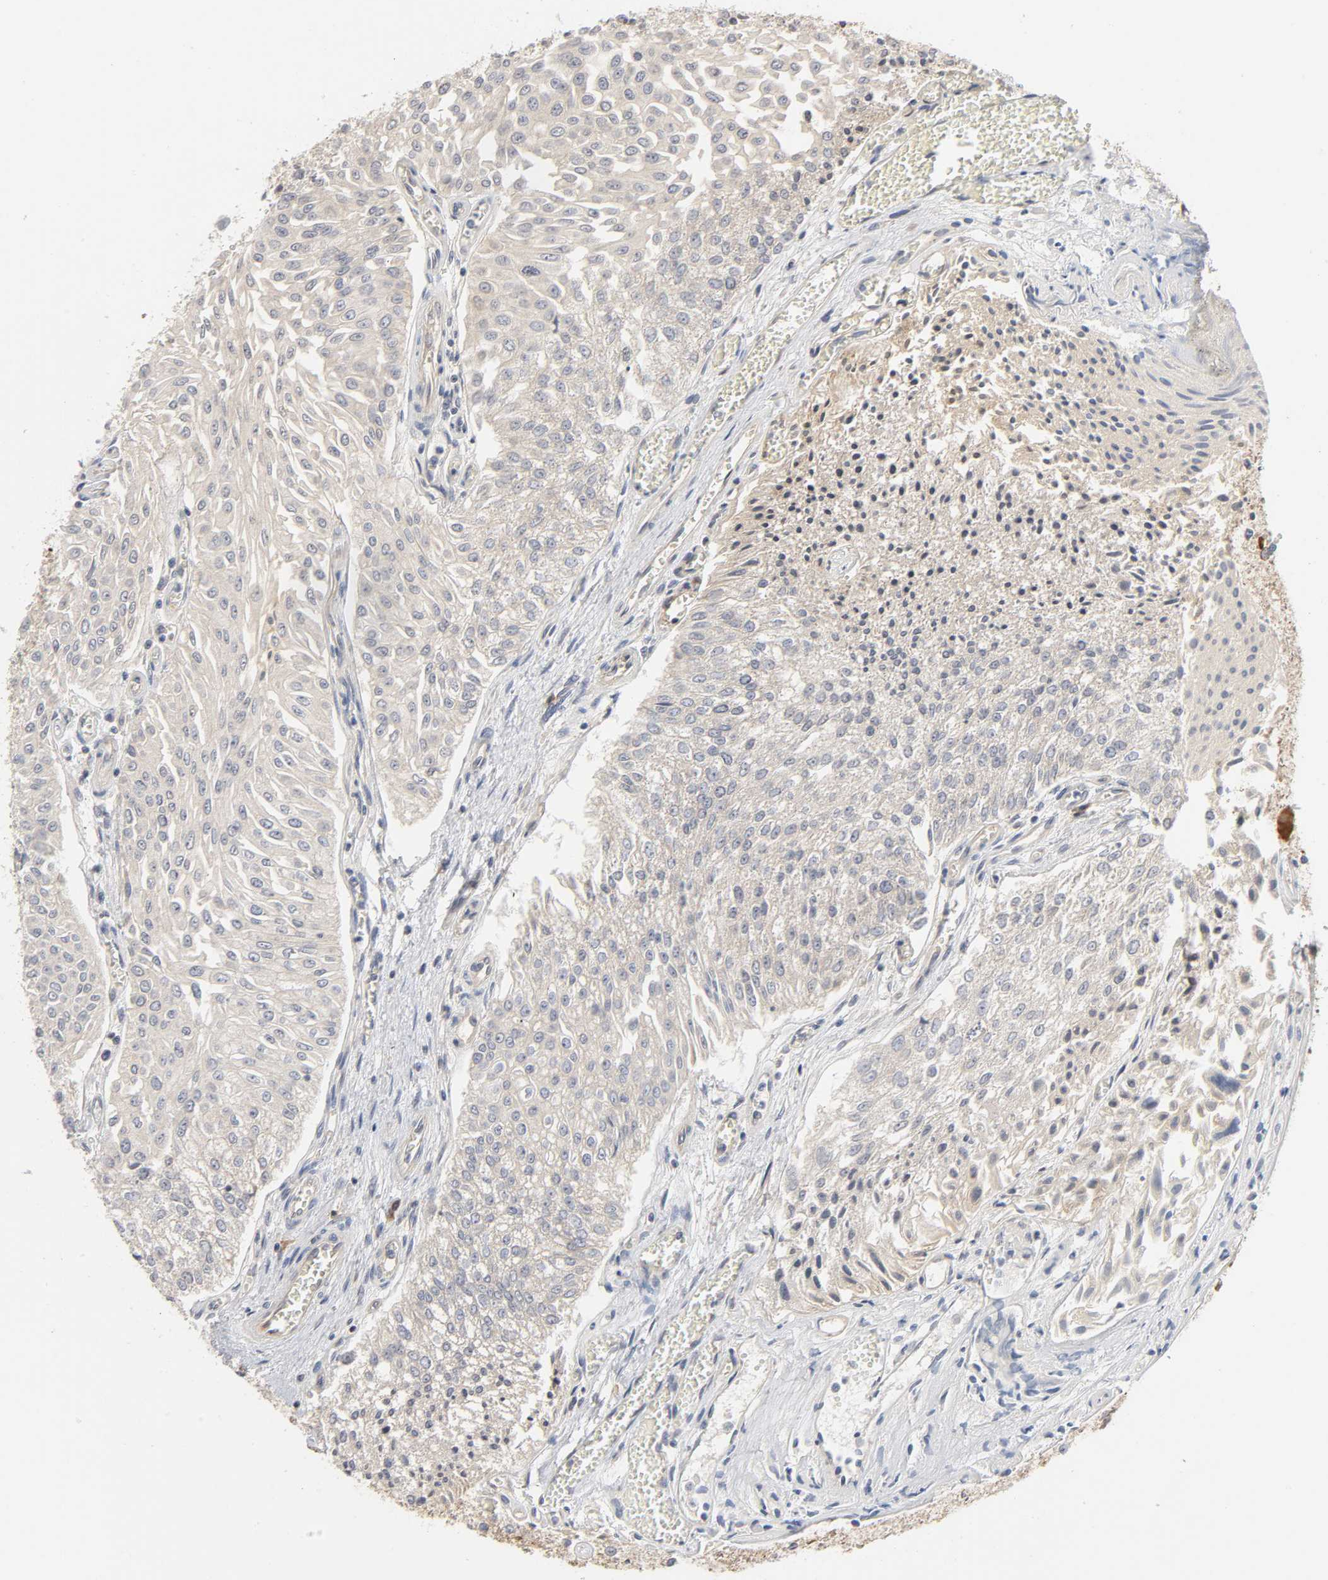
{"staining": {"intensity": "negative", "quantity": "none", "location": "none"}, "tissue": "urothelial cancer", "cell_type": "Tumor cells", "image_type": "cancer", "snomed": [{"axis": "morphology", "description": "Urothelial carcinoma, Low grade"}, {"axis": "topography", "description": "Urinary bladder"}], "caption": "IHC photomicrograph of human low-grade urothelial carcinoma stained for a protein (brown), which exhibits no positivity in tumor cells.", "gene": "SCHIP1", "patient": {"sex": "male", "age": 86}}